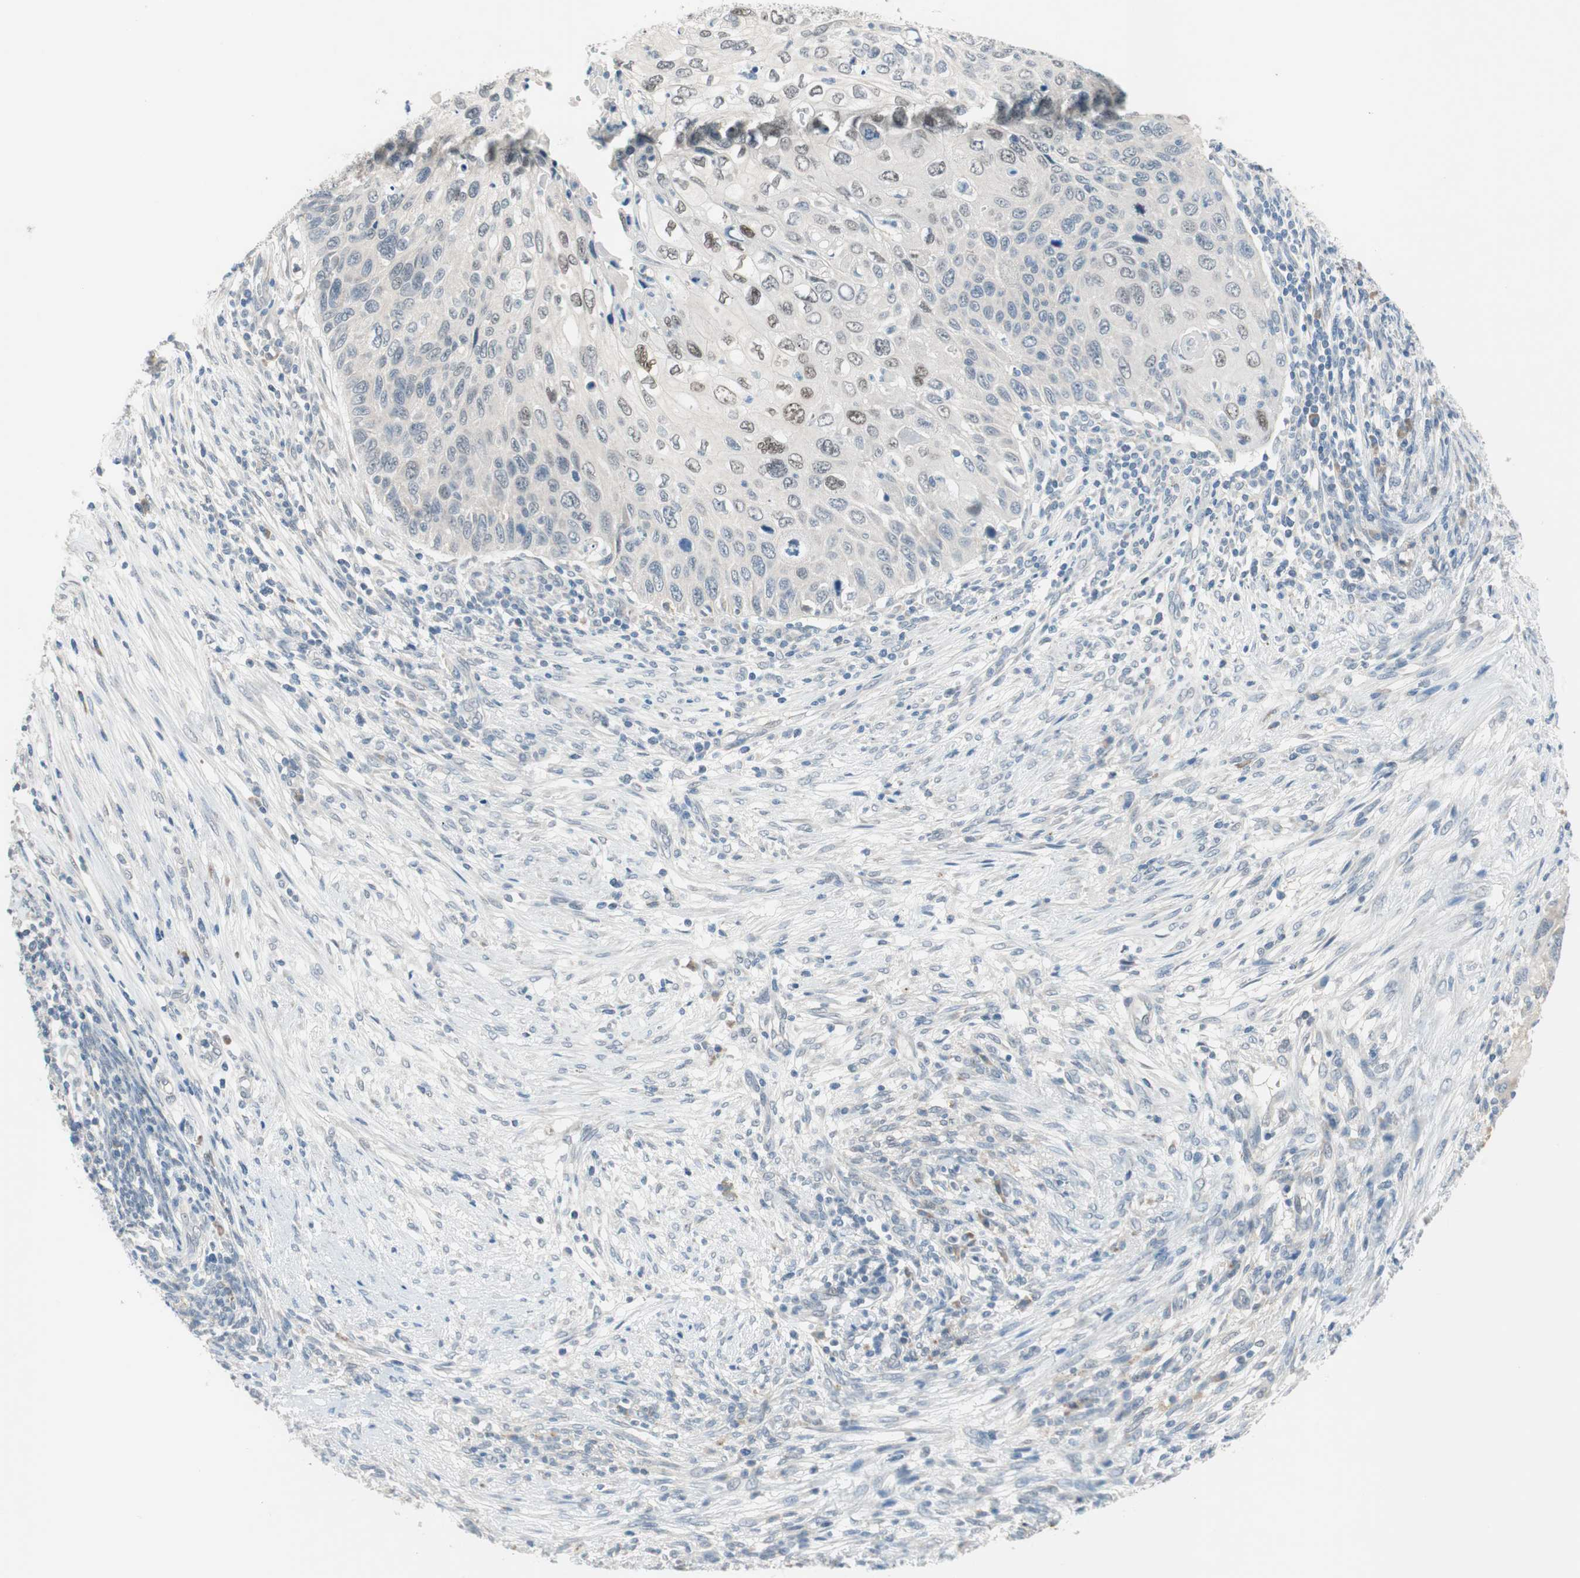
{"staining": {"intensity": "weak", "quantity": "<25%", "location": "nuclear"}, "tissue": "cervical cancer", "cell_type": "Tumor cells", "image_type": "cancer", "snomed": [{"axis": "morphology", "description": "Squamous cell carcinoma, NOS"}, {"axis": "topography", "description": "Cervix"}], "caption": "This is a histopathology image of IHC staining of cervical cancer (squamous cell carcinoma), which shows no expression in tumor cells.", "gene": "GRHL1", "patient": {"sex": "female", "age": 70}}